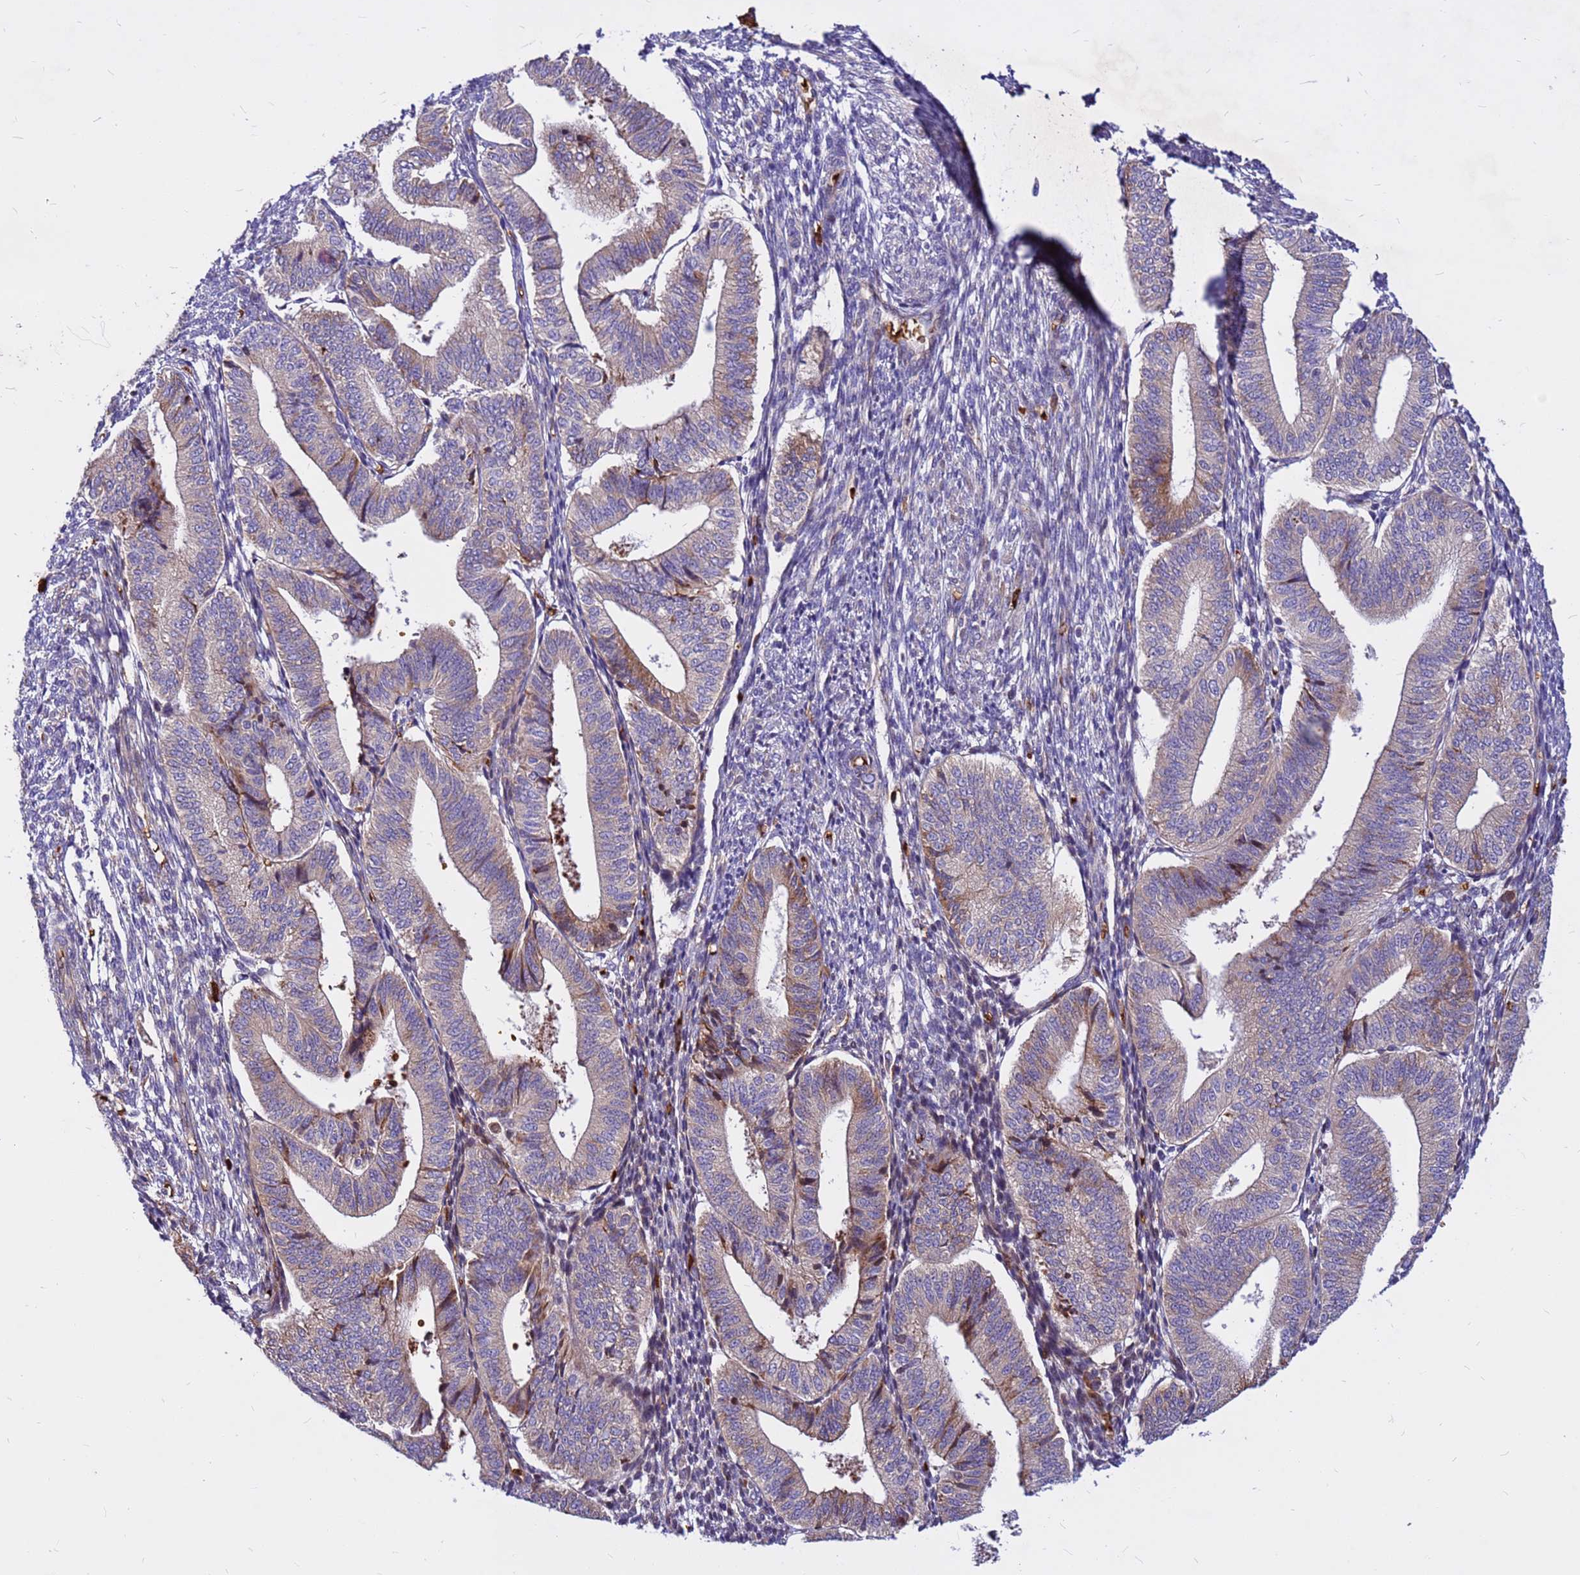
{"staining": {"intensity": "weak", "quantity": "25%-75%", "location": "cytoplasmic/membranous"}, "tissue": "endometrium", "cell_type": "Cells in endometrial stroma", "image_type": "normal", "snomed": [{"axis": "morphology", "description": "Normal tissue, NOS"}, {"axis": "topography", "description": "Endometrium"}], "caption": "The immunohistochemical stain highlights weak cytoplasmic/membranous staining in cells in endometrial stroma of normal endometrium.", "gene": "ZNF669", "patient": {"sex": "female", "age": 34}}